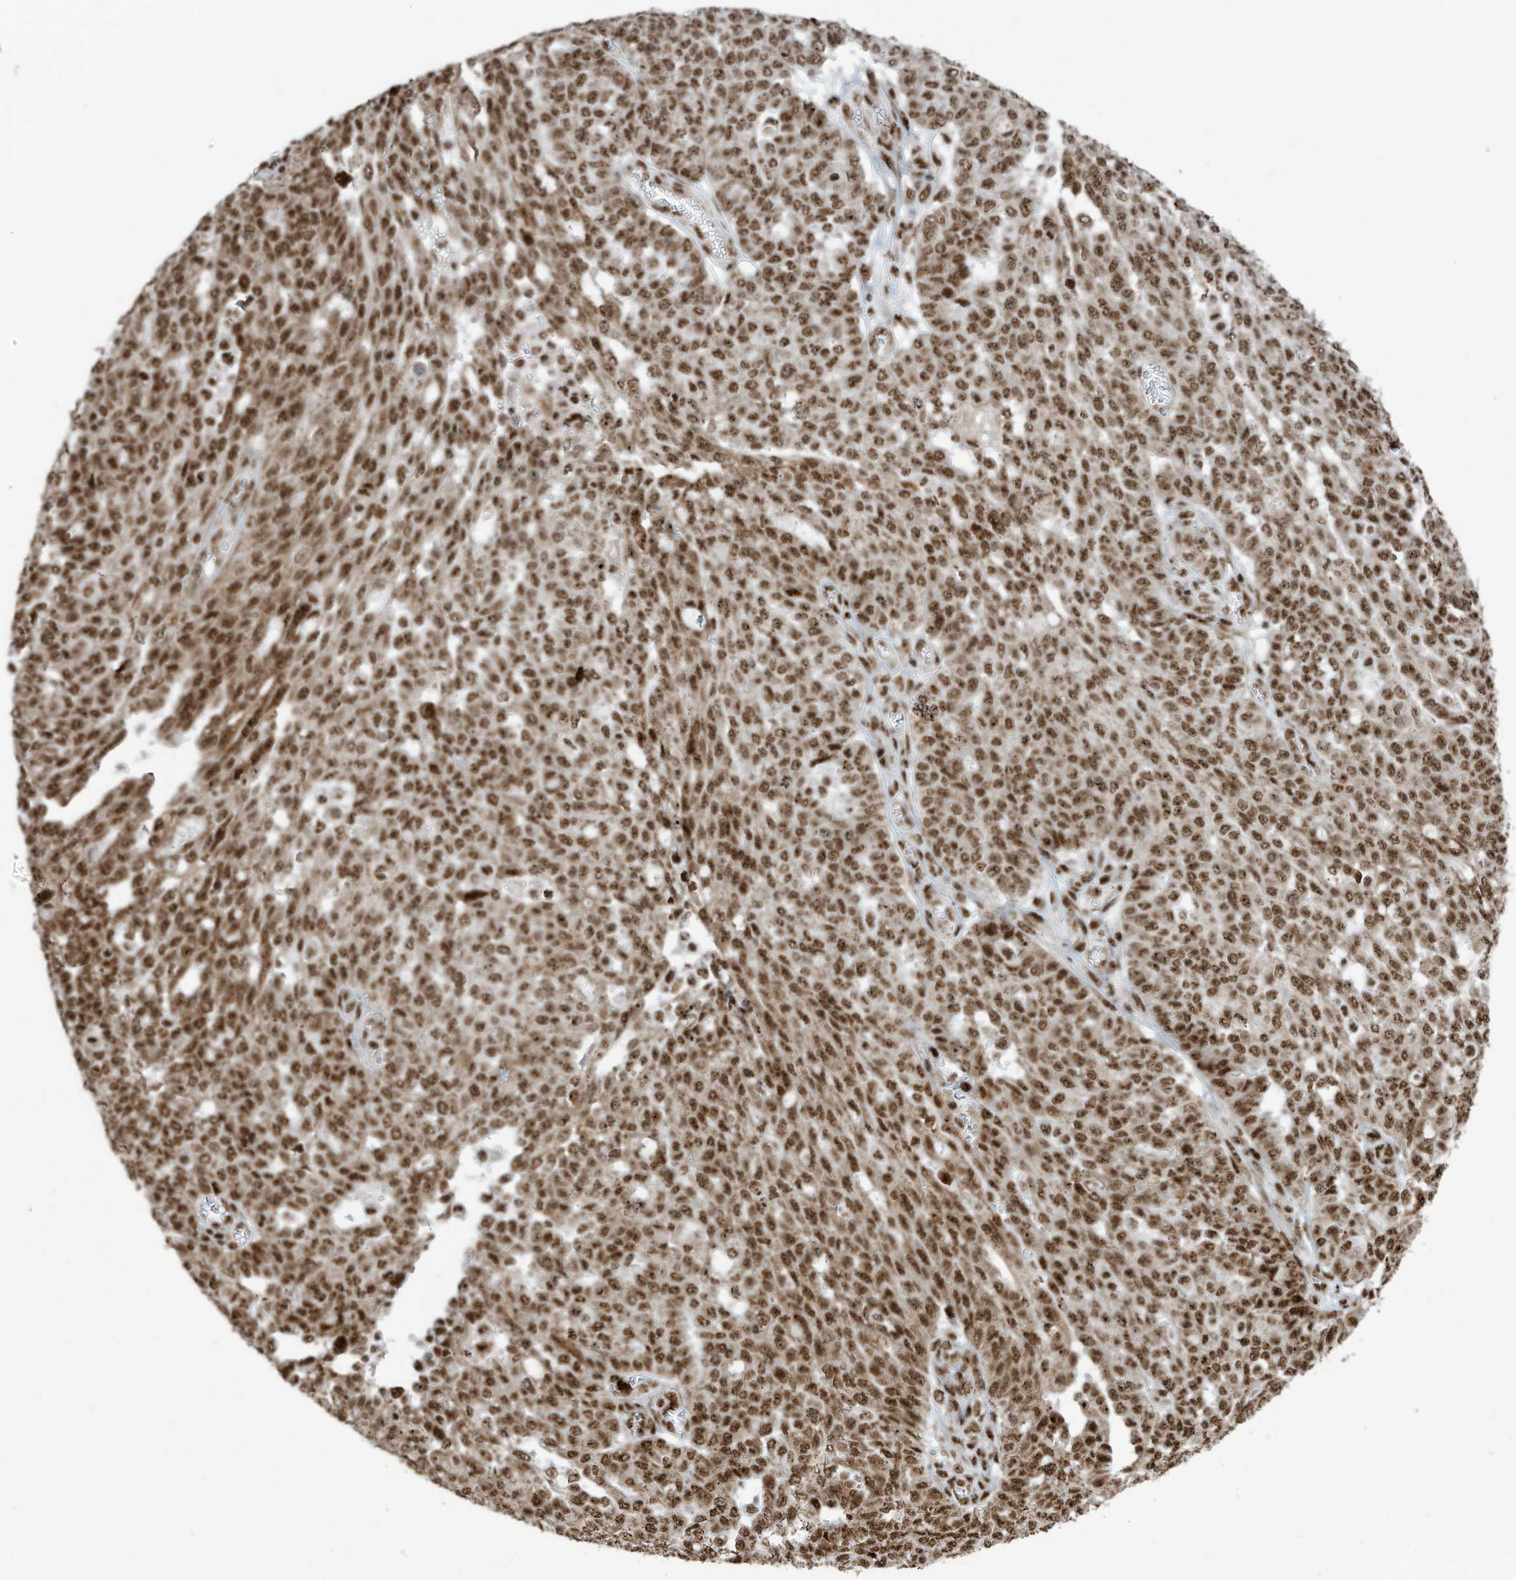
{"staining": {"intensity": "moderate", "quantity": ">75%", "location": "nuclear"}, "tissue": "ovarian cancer", "cell_type": "Tumor cells", "image_type": "cancer", "snomed": [{"axis": "morphology", "description": "Cystadenocarcinoma, serous, NOS"}, {"axis": "topography", "description": "Soft tissue"}, {"axis": "topography", "description": "Ovary"}], "caption": "Ovarian cancer (serous cystadenocarcinoma) was stained to show a protein in brown. There is medium levels of moderate nuclear staining in approximately >75% of tumor cells.", "gene": "LBH", "patient": {"sex": "female", "age": 57}}